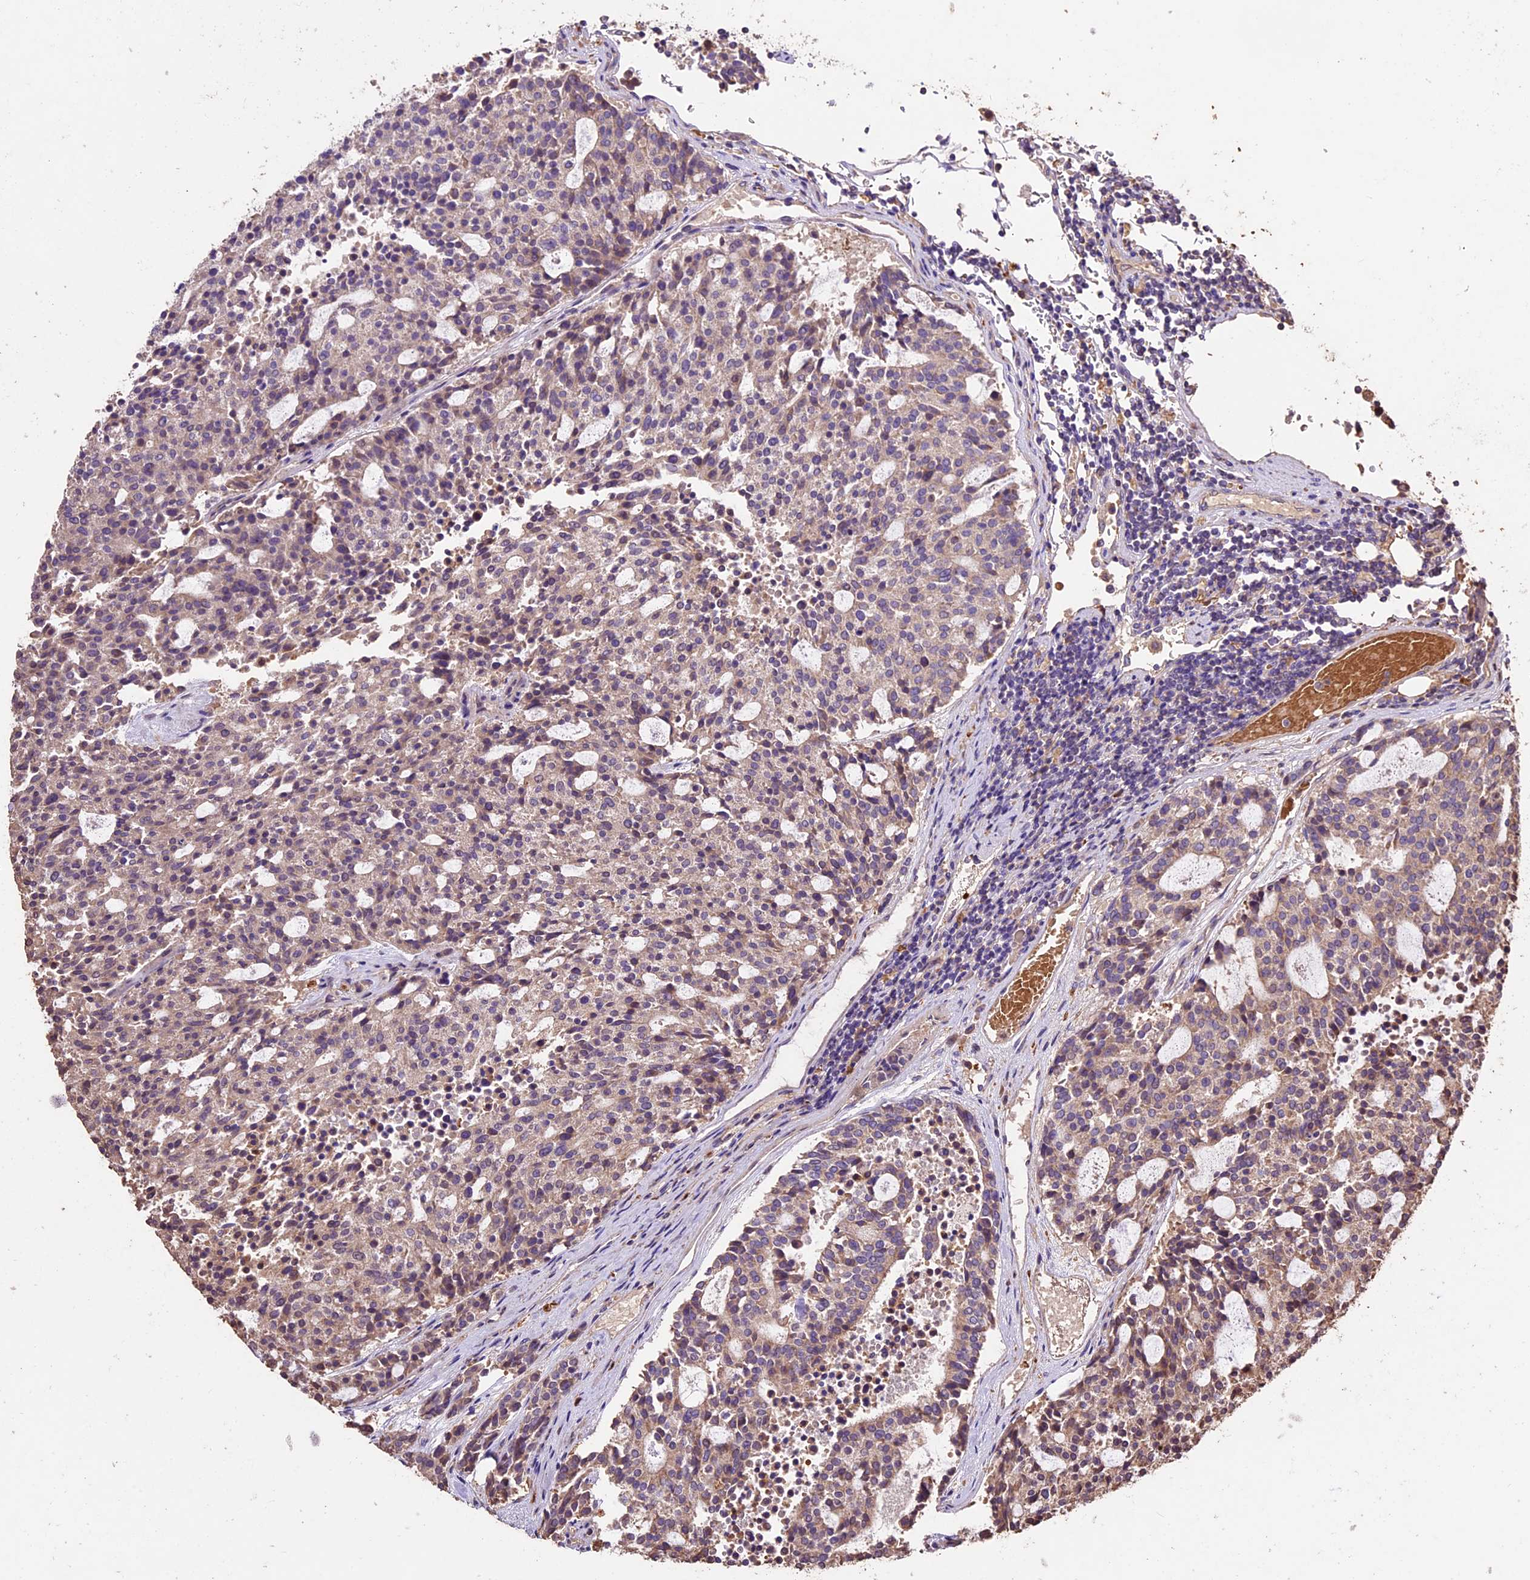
{"staining": {"intensity": "weak", "quantity": "25%-75%", "location": "cytoplasmic/membranous"}, "tissue": "carcinoid", "cell_type": "Tumor cells", "image_type": "cancer", "snomed": [{"axis": "morphology", "description": "Carcinoid, malignant, NOS"}, {"axis": "topography", "description": "Pancreas"}], "caption": "The immunohistochemical stain shows weak cytoplasmic/membranous expression in tumor cells of carcinoid tissue. (DAB IHC, brown staining for protein, blue staining for nuclei).", "gene": "CRLF1", "patient": {"sex": "female", "age": 54}}